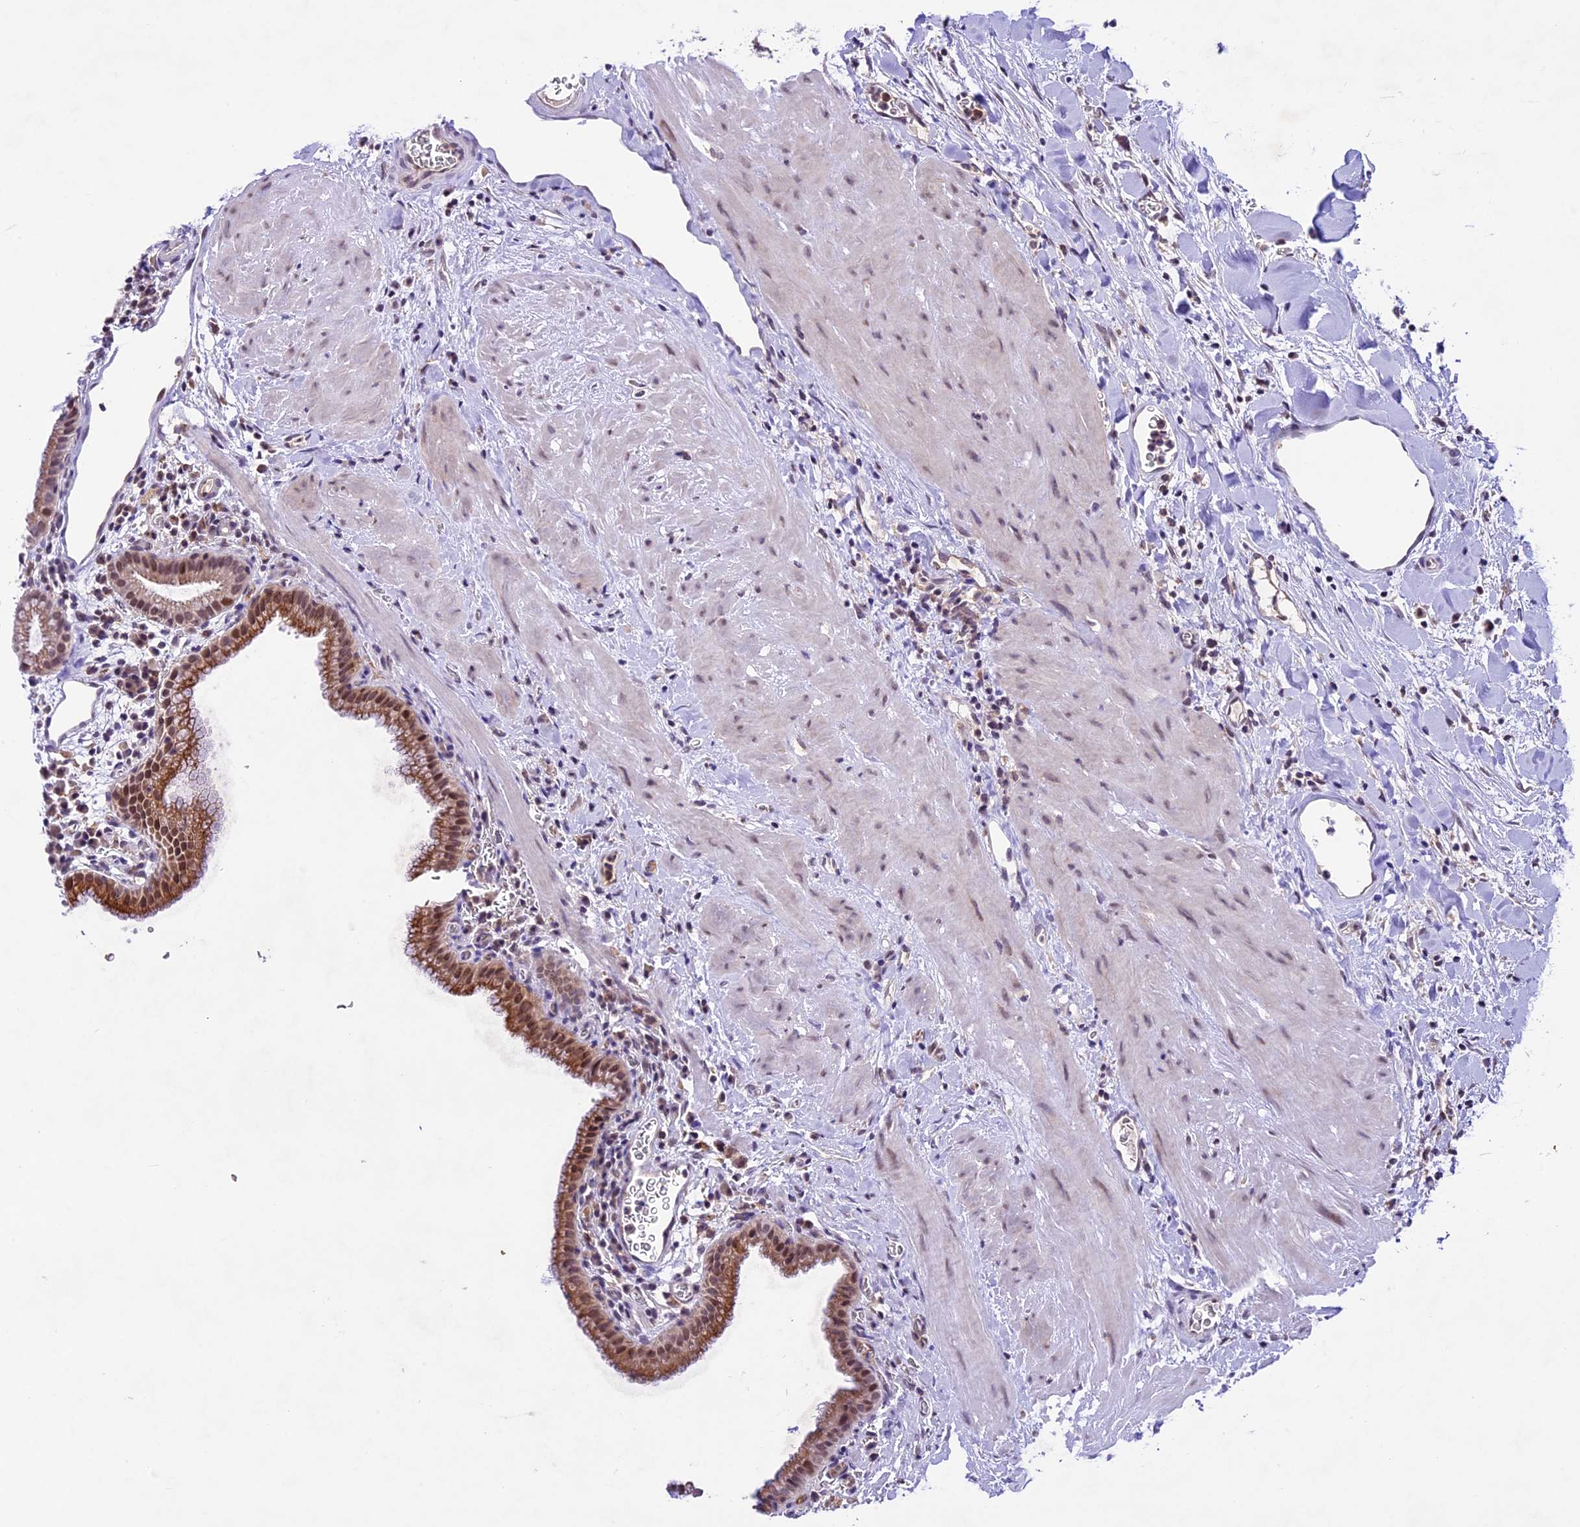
{"staining": {"intensity": "moderate", "quantity": ">75%", "location": "cytoplasmic/membranous,nuclear"}, "tissue": "gallbladder", "cell_type": "Glandular cells", "image_type": "normal", "snomed": [{"axis": "morphology", "description": "Normal tissue, NOS"}, {"axis": "topography", "description": "Gallbladder"}], "caption": "IHC photomicrograph of benign gallbladder: human gallbladder stained using IHC reveals medium levels of moderate protein expression localized specifically in the cytoplasmic/membranous,nuclear of glandular cells, appearing as a cytoplasmic/membranous,nuclear brown color.", "gene": "SHKBP1", "patient": {"sex": "male", "age": 78}}